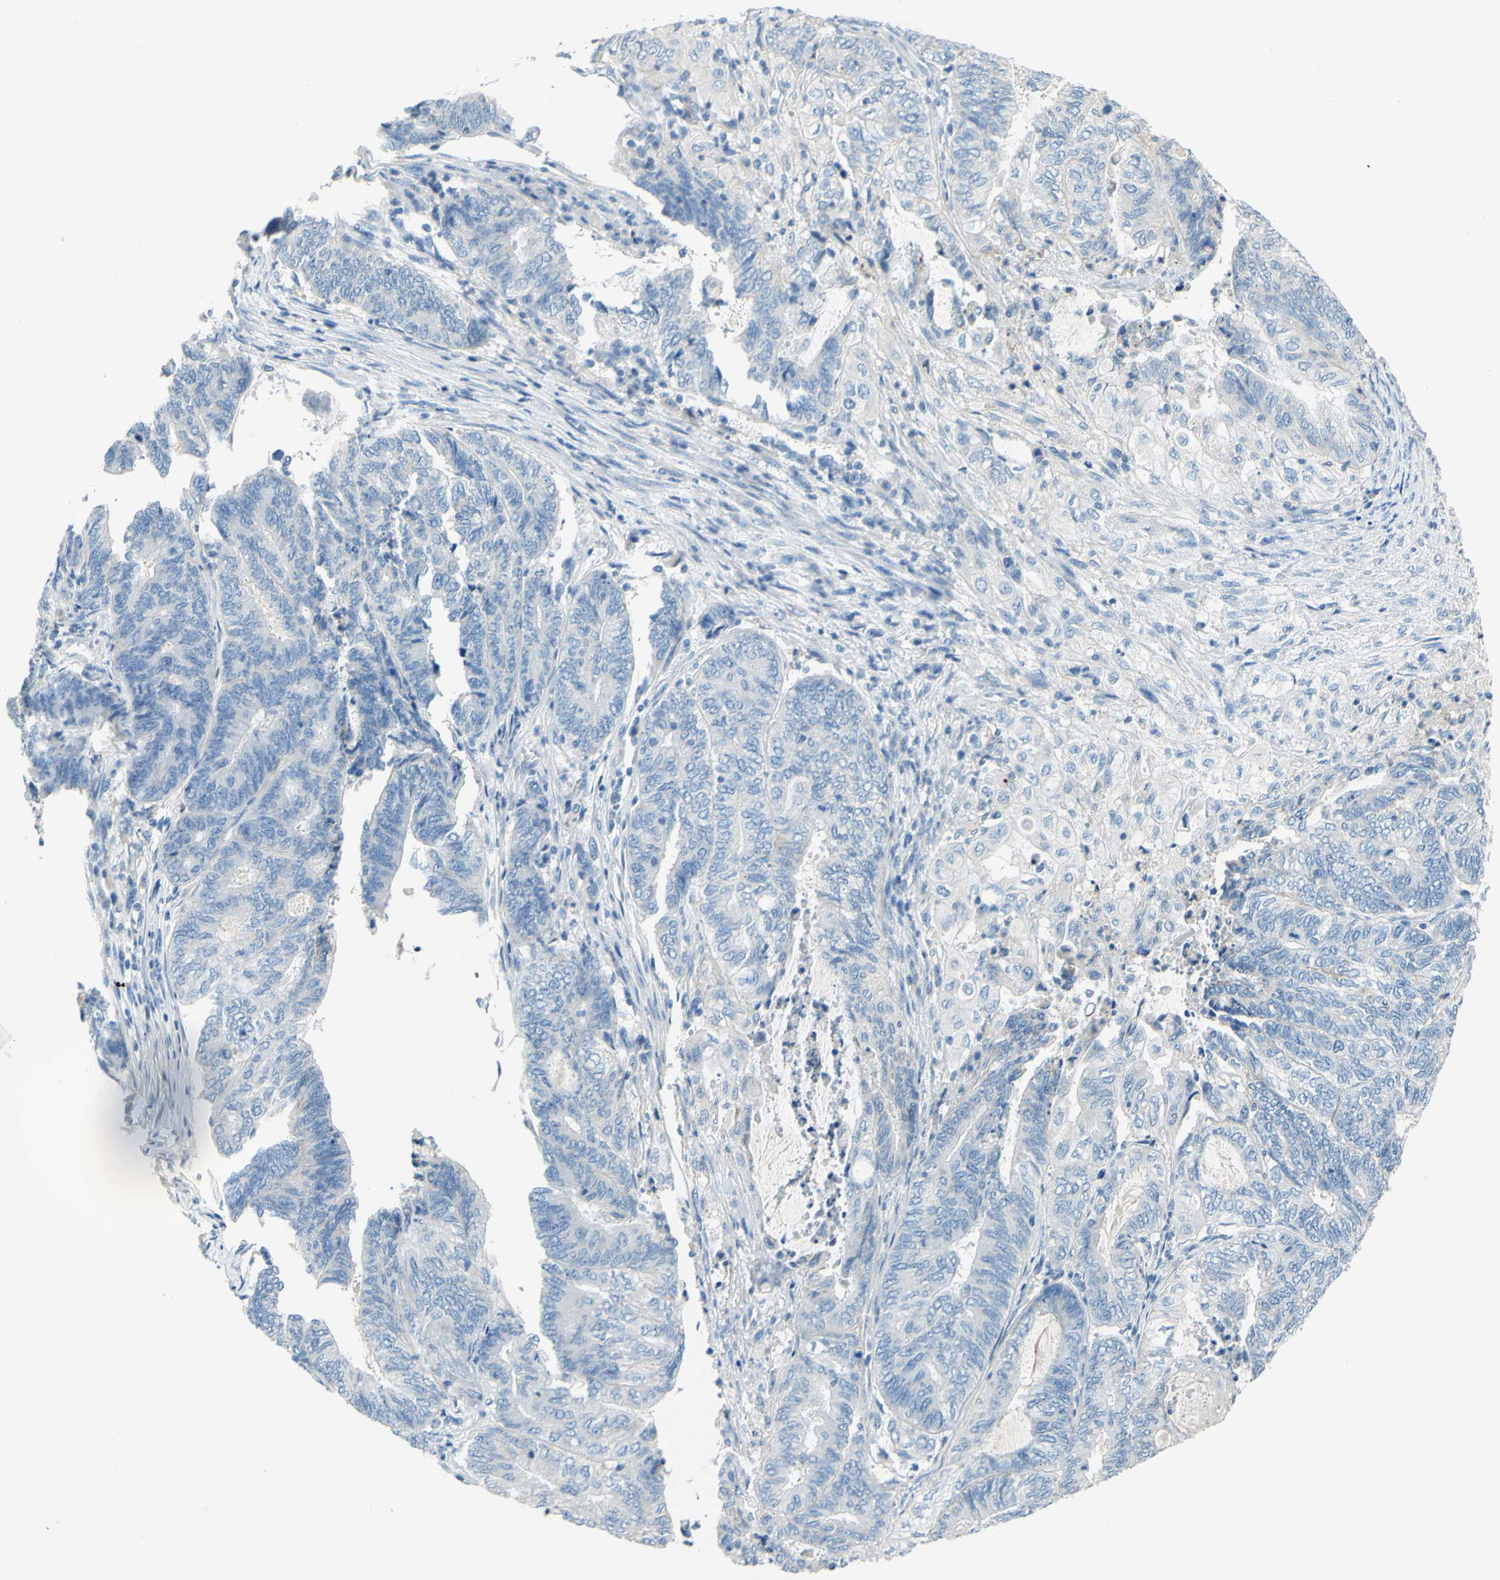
{"staining": {"intensity": "negative", "quantity": "none", "location": "none"}, "tissue": "endometrial cancer", "cell_type": "Tumor cells", "image_type": "cancer", "snomed": [{"axis": "morphology", "description": "Adenocarcinoma, NOS"}, {"axis": "topography", "description": "Uterus"}, {"axis": "topography", "description": "Endometrium"}], "caption": "Protein analysis of endometrial cancer (adenocarcinoma) shows no significant positivity in tumor cells. The staining is performed using DAB brown chromogen with nuclei counter-stained in using hematoxylin.", "gene": "CDH10", "patient": {"sex": "female", "age": 70}}